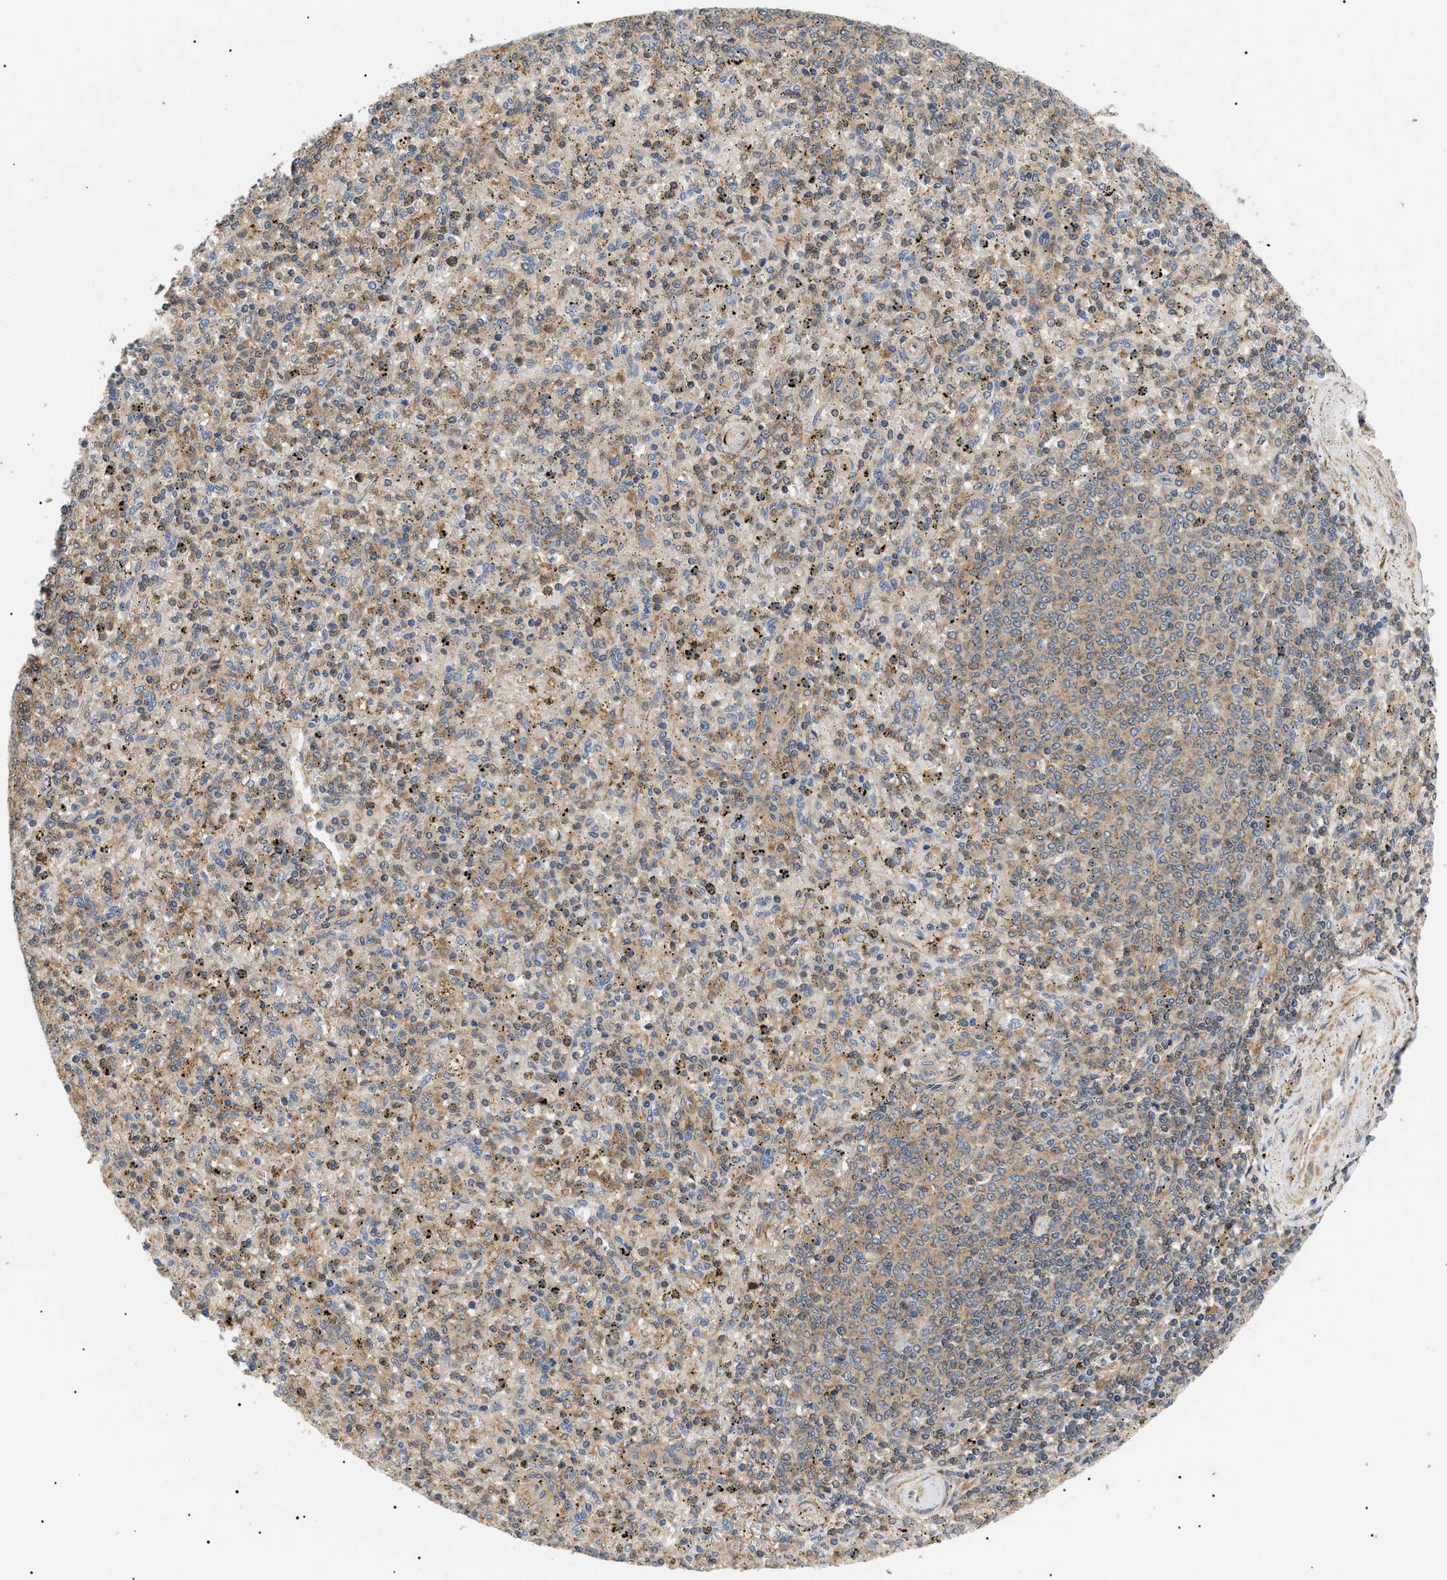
{"staining": {"intensity": "weak", "quantity": ">75%", "location": "cytoplasmic/membranous"}, "tissue": "spleen", "cell_type": "Cells in red pulp", "image_type": "normal", "snomed": [{"axis": "morphology", "description": "Normal tissue, NOS"}, {"axis": "topography", "description": "Spleen"}], "caption": "Immunohistochemistry histopathology image of unremarkable human spleen stained for a protein (brown), which shows low levels of weak cytoplasmic/membranous positivity in approximately >75% of cells in red pulp.", "gene": "PPM1B", "patient": {"sex": "male", "age": 72}}